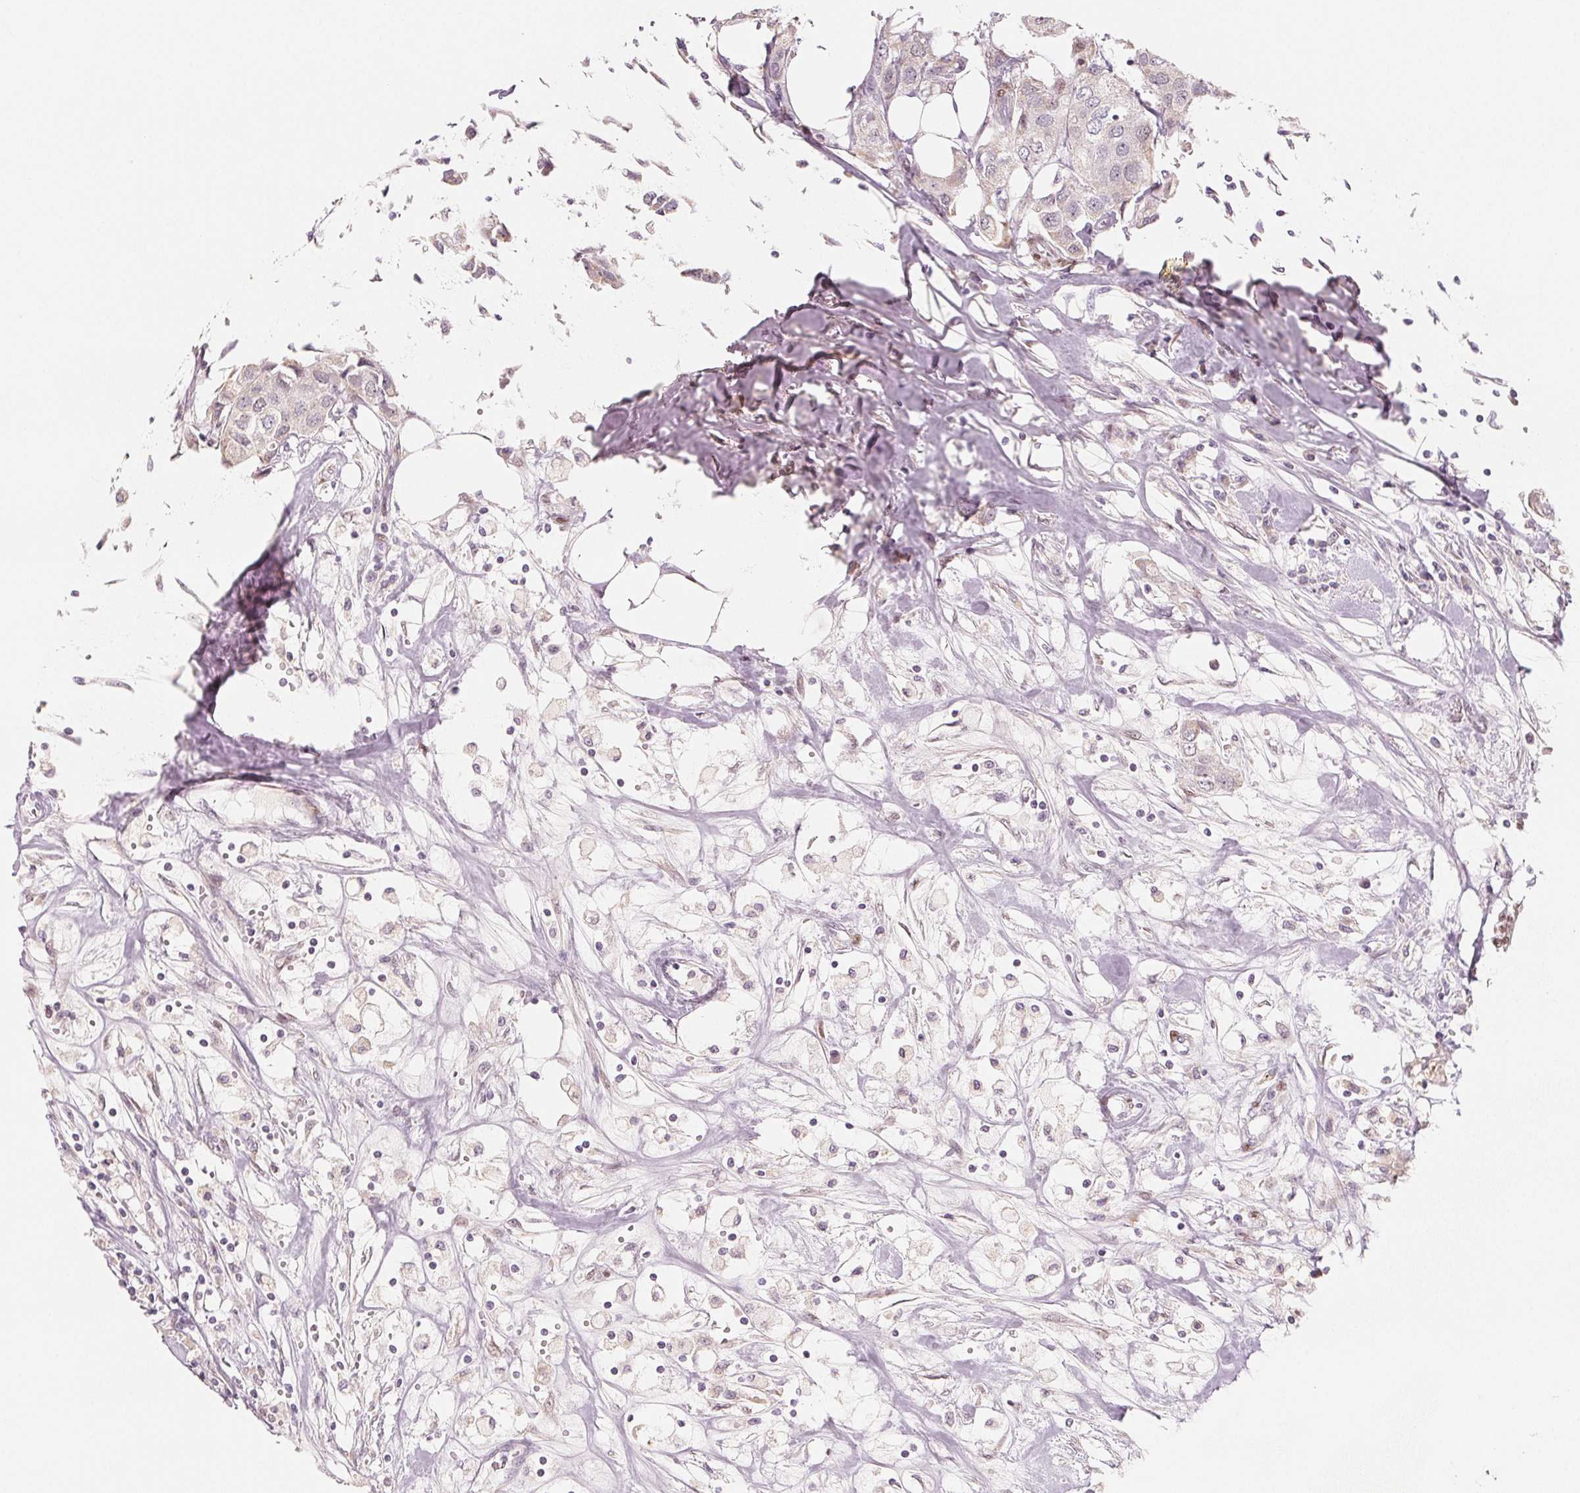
{"staining": {"intensity": "negative", "quantity": "none", "location": "none"}, "tissue": "breast cancer", "cell_type": "Tumor cells", "image_type": "cancer", "snomed": [{"axis": "morphology", "description": "Duct carcinoma"}, {"axis": "topography", "description": "Breast"}], "caption": "High magnification brightfield microscopy of breast cancer stained with DAB (3,3'-diaminobenzidine) (brown) and counterstained with hematoxylin (blue): tumor cells show no significant expression.", "gene": "SMARCD3", "patient": {"sex": "female", "age": 80}}